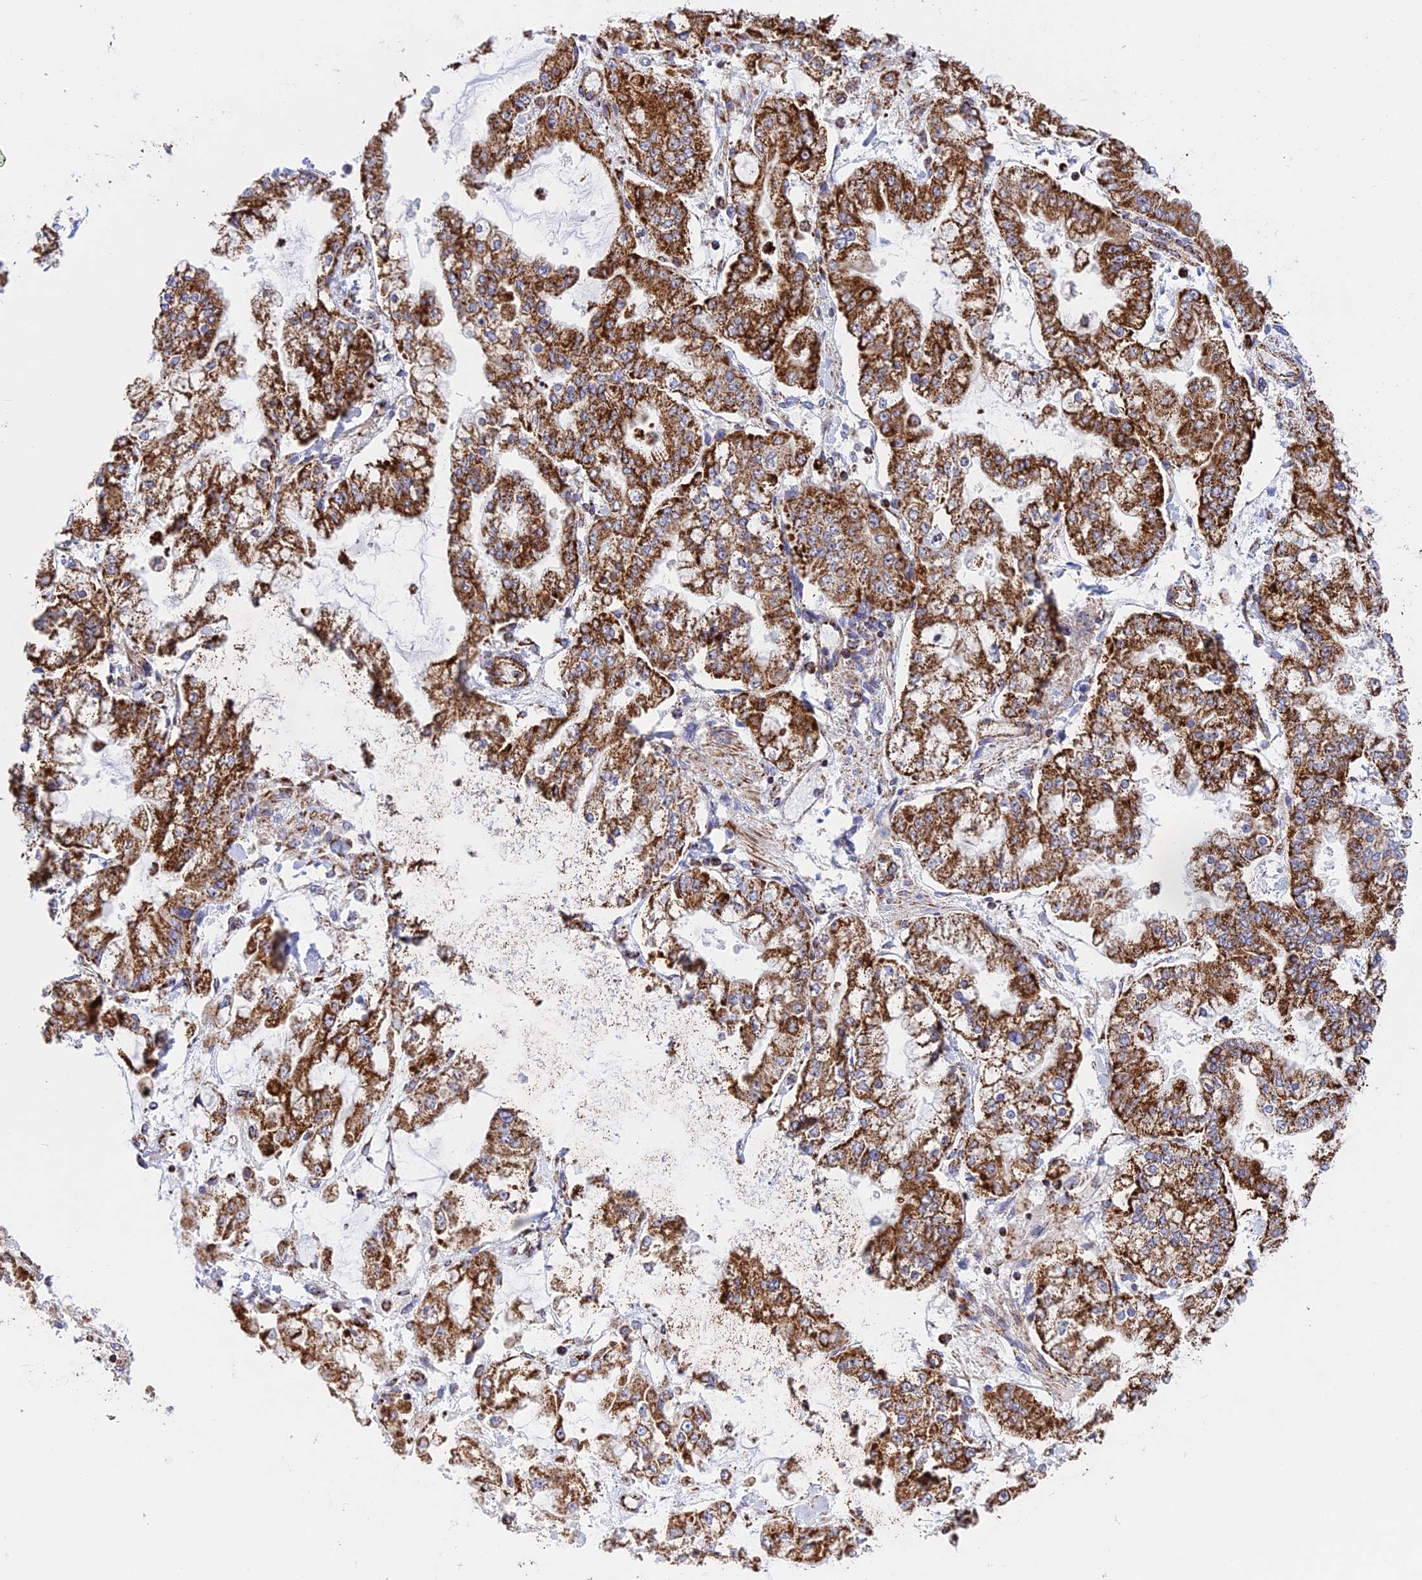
{"staining": {"intensity": "strong", "quantity": ">75%", "location": "cytoplasmic/membranous"}, "tissue": "stomach cancer", "cell_type": "Tumor cells", "image_type": "cancer", "snomed": [{"axis": "morphology", "description": "Normal tissue, NOS"}, {"axis": "morphology", "description": "Adenocarcinoma, NOS"}, {"axis": "topography", "description": "Stomach, upper"}, {"axis": "topography", "description": "Stomach"}], "caption": "A high amount of strong cytoplasmic/membranous positivity is identified in about >75% of tumor cells in stomach cancer tissue. Immunohistochemistry stains the protein in brown and the nuclei are stained blue.", "gene": "UQCRB", "patient": {"sex": "male", "age": 76}}